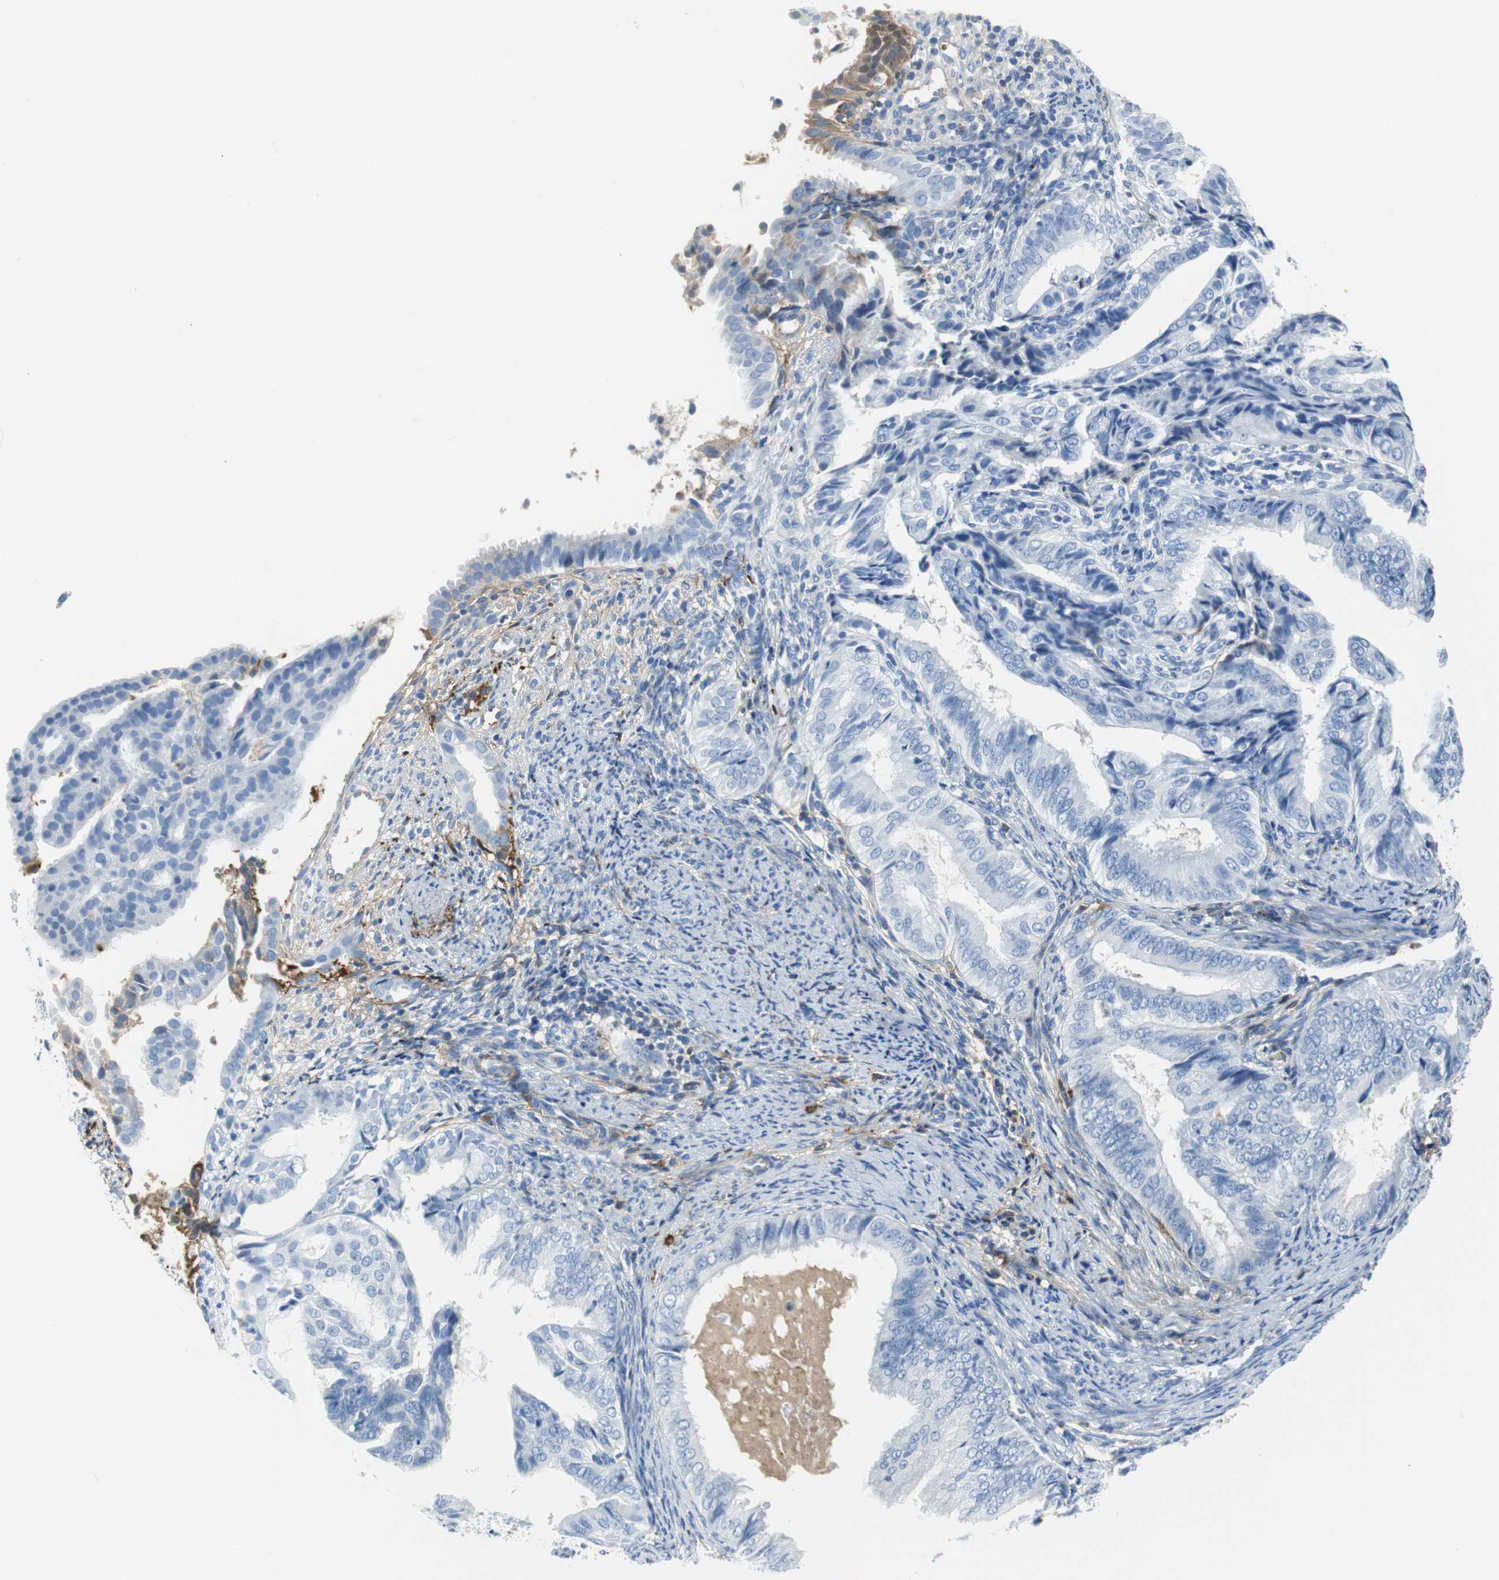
{"staining": {"intensity": "moderate", "quantity": "<25%", "location": "cytoplasmic/membranous"}, "tissue": "endometrial cancer", "cell_type": "Tumor cells", "image_type": "cancer", "snomed": [{"axis": "morphology", "description": "Adenocarcinoma, NOS"}, {"axis": "topography", "description": "Endometrium"}], "caption": "The immunohistochemical stain highlights moderate cytoplasmic/membranous expression in tumor cells of endometrial adenocarcinoma tissue. (IHC, brightfield microscopy, high magnification).", "gene": "APCS", "patient": {"sex": "female", "age": 58}}